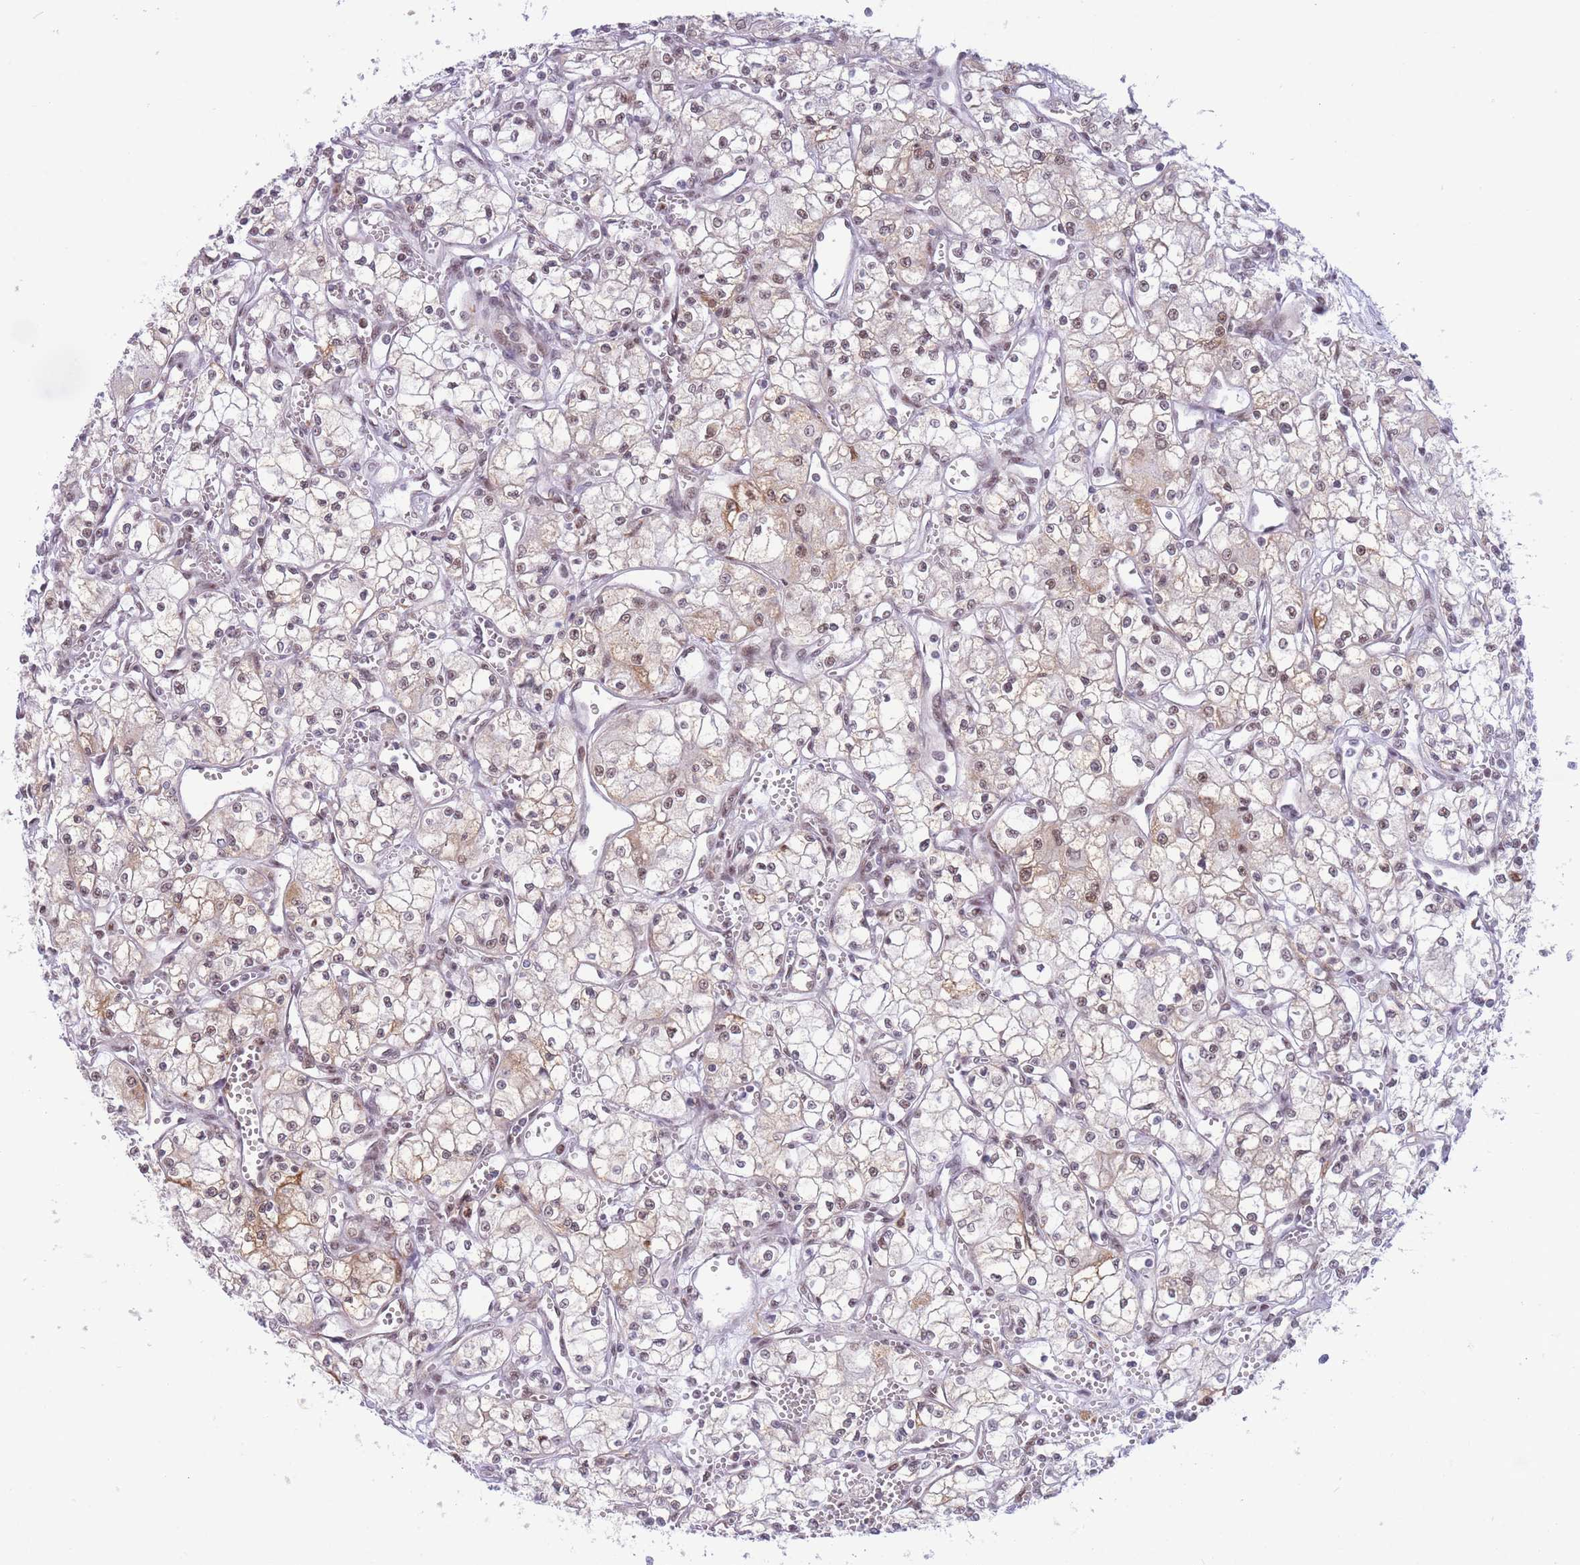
{"staining": {"intensity": "weak", "quantity": "25%-75%", "location": "cytoplasmic/membranous"}, "tissue": "renal cancer", "cell_type": "Tumor cells", "image_type": "cancer", "snomed": [{"axis": "morphology", "description": "Adenocarcinoma, NOS"}, {"axis": "topography", "description": "Kidney"}], "caption": "IHC micrograph of neoplastic tissue: human renal adenocarcinoma stained using IHC displays low levels of weak protein expression localized specifically in the cytoplasmic/membranous of tumor cells, appearing as a cytoplasmic/membranous brown color.", "gene": "CYP2B6", "patient": {"sex": "male", "age": 59}}